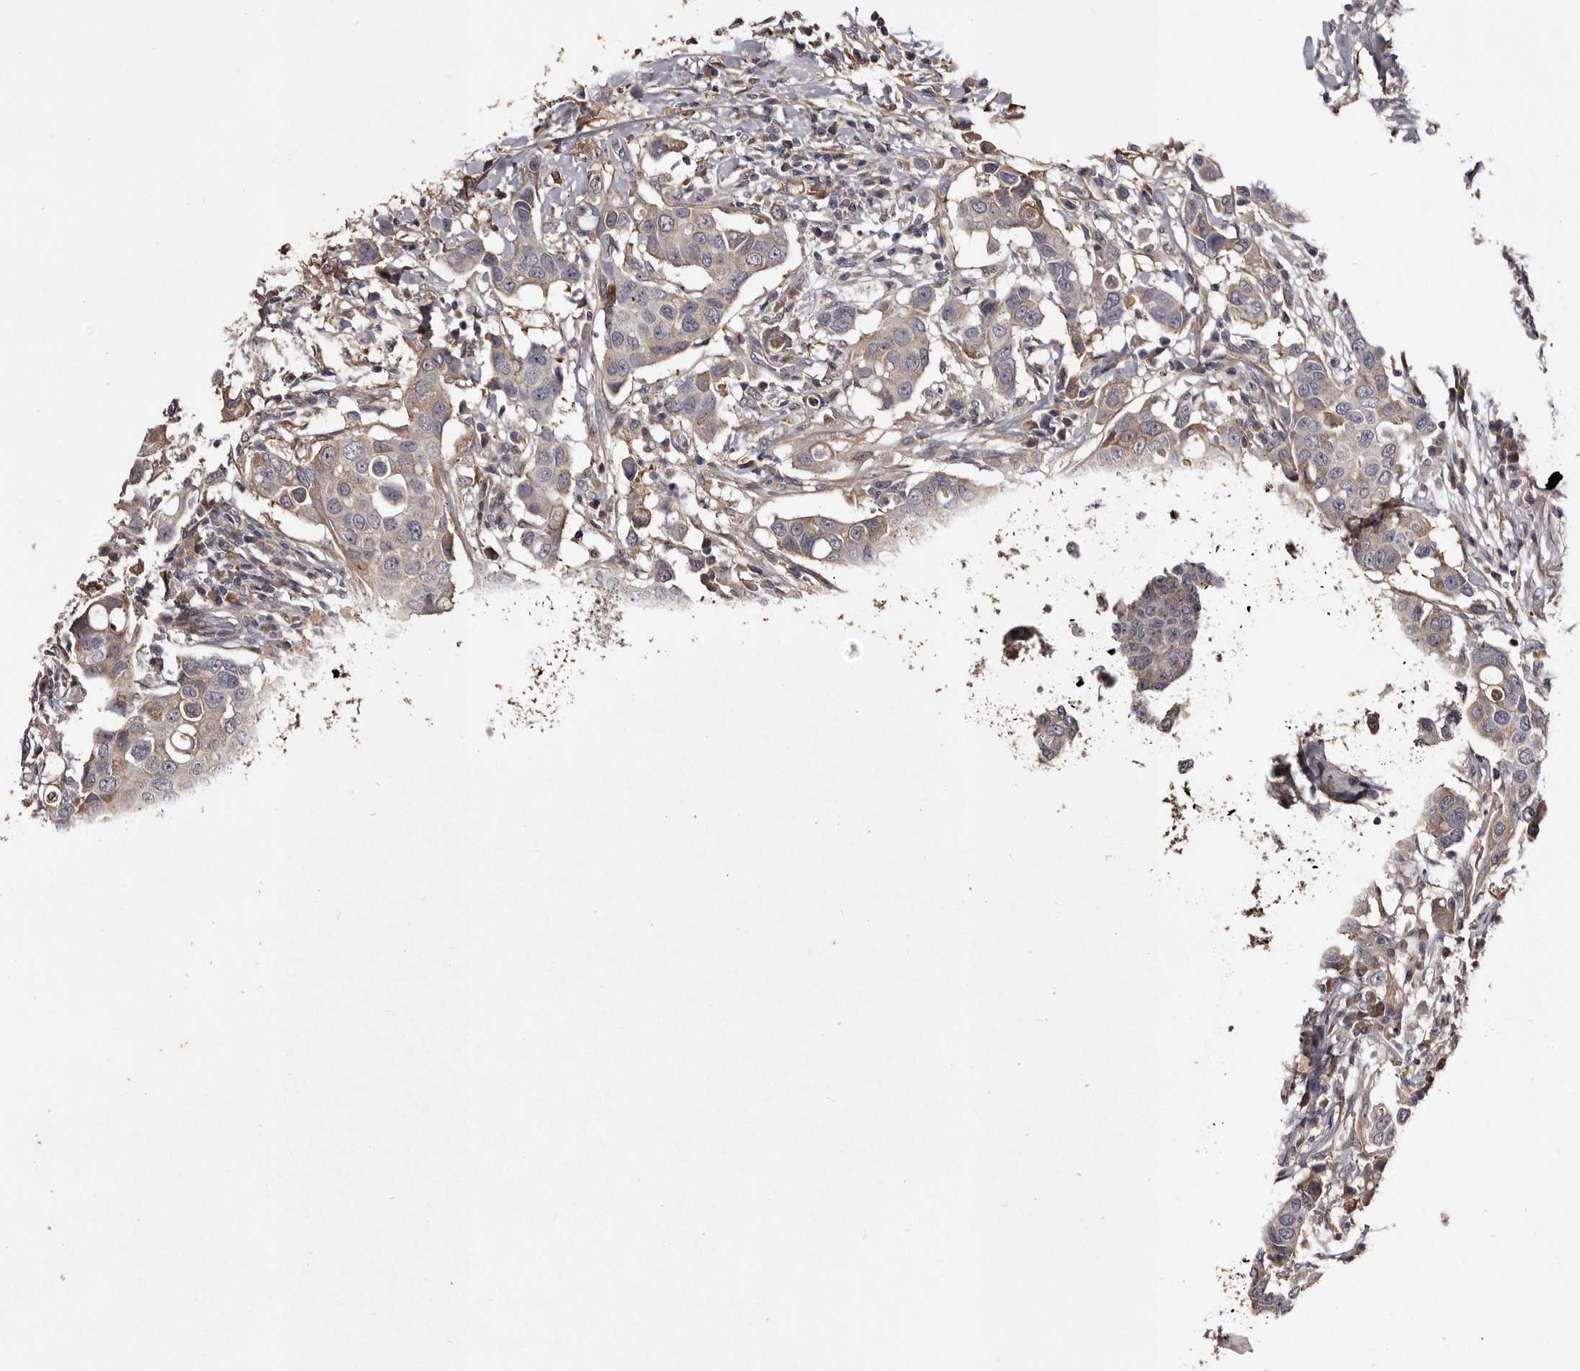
{"staining": {"intensity": "moderate", "quantity": "25%-75%", "location": "cytoplasmic/membranous"}, "tissue": "breast cancer", "cell_type": "Tumor cells", "image_type": "cancer", "snomed": [{"axis": "morphology", "description": "Duct carcinoma"}, {"axis": "topography", "description": "Breast"}], "caption": "A micrograph of human breast cancer stained for a protein demonstrates moderate cytoplasmic/membranous brown staining in tumor cells.", "gene": "CYP1B1", "patient": {"sex": "female", "age": 27}}